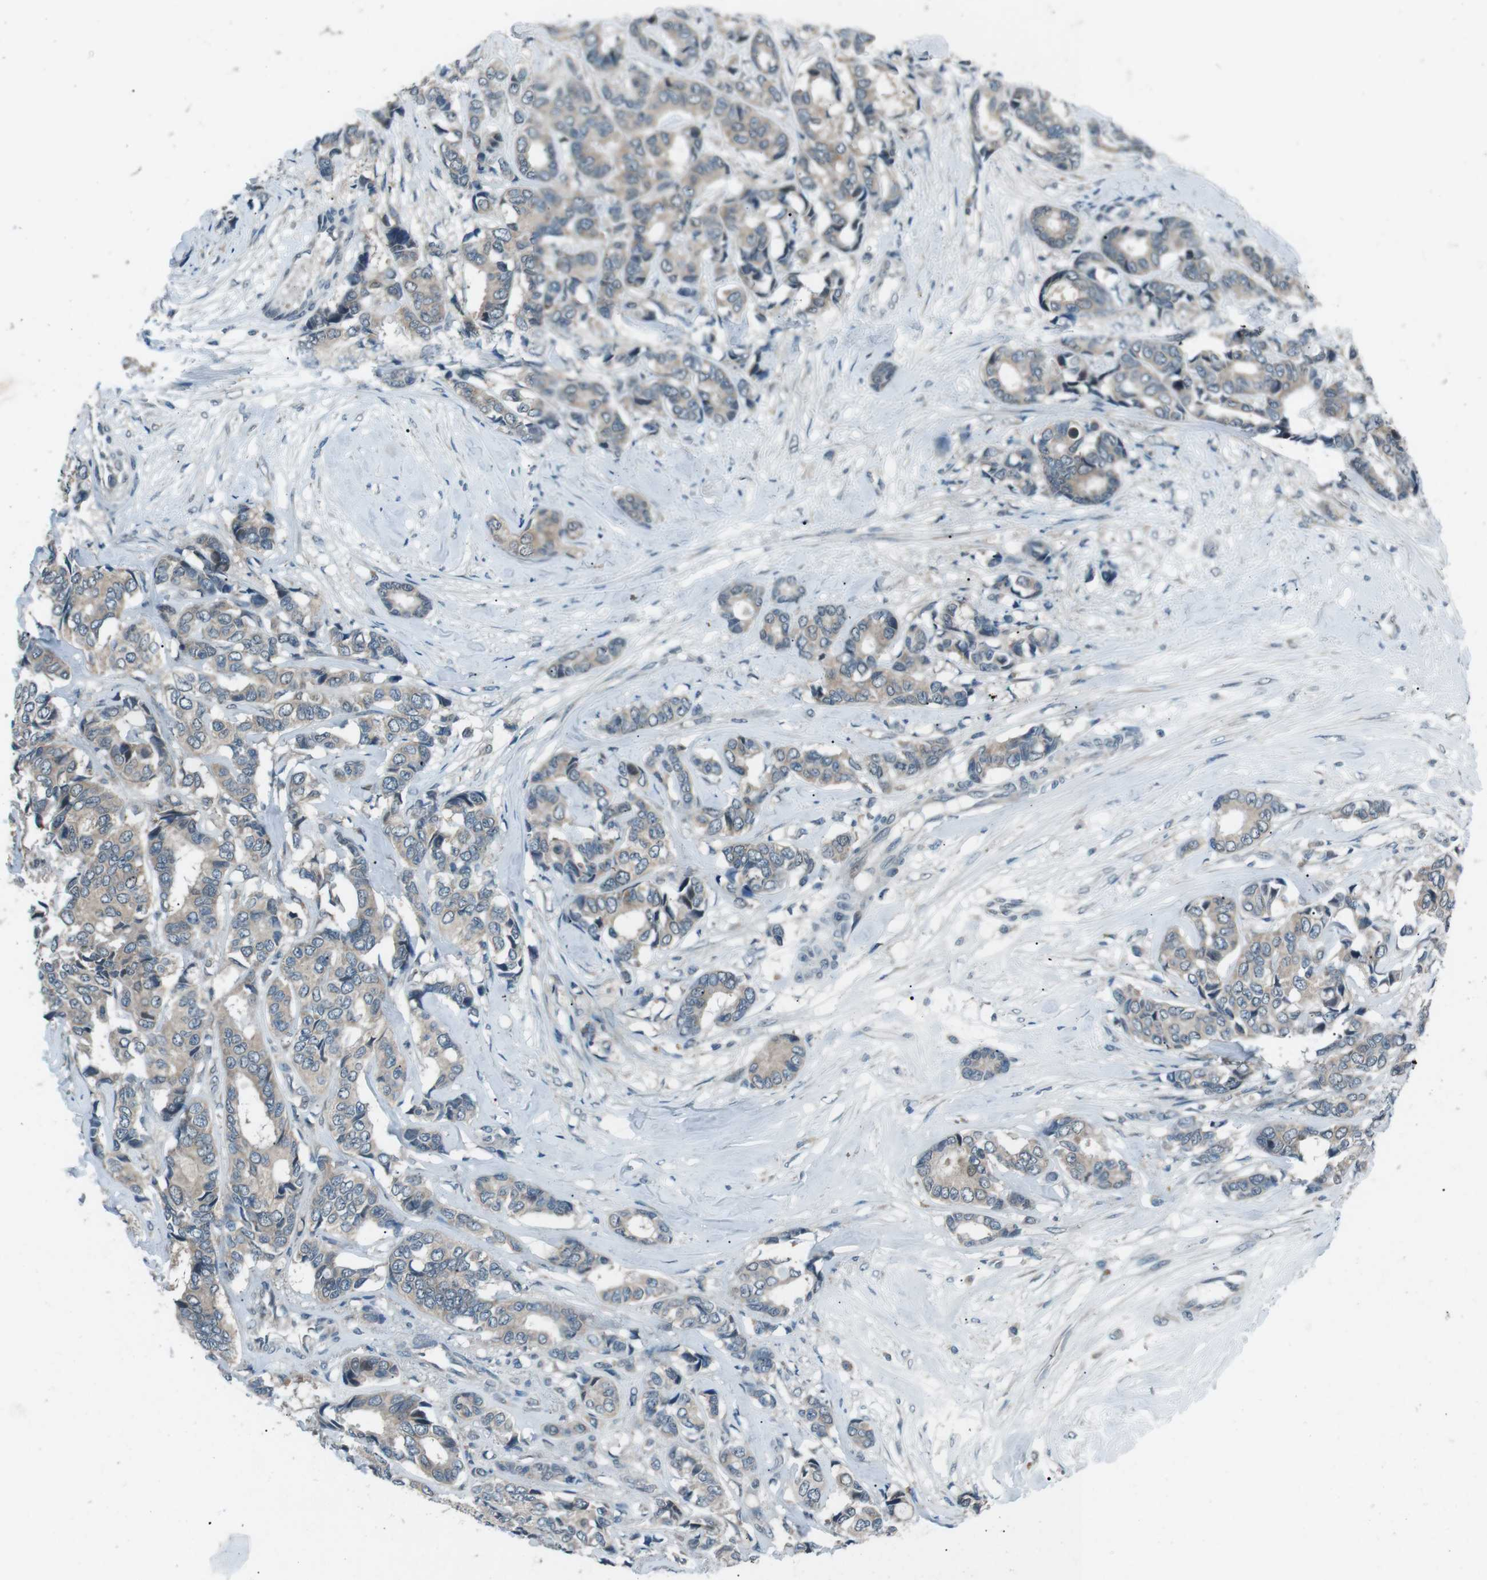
{"staining": {"intensity": "weak", "quantity": "25%-75%", "location": "cytoplasmic/membranous"}, "tissue": "breast cancer", "cell_type": "Tumor cells", "image_type": "cancer", "snomed": [{"axis": "morphology", "description": "Duct carcinoma"}, {"axis": "topography", "description": "Breast"}], "caption": "The histopathology image demonstrates staining of breast cancer, revealing weak cytoplasmic/membranous protein positivity (brown color) within tumor cells.", "gene": "LRIG2", "patient": {"sex": "female", "age": 87}}